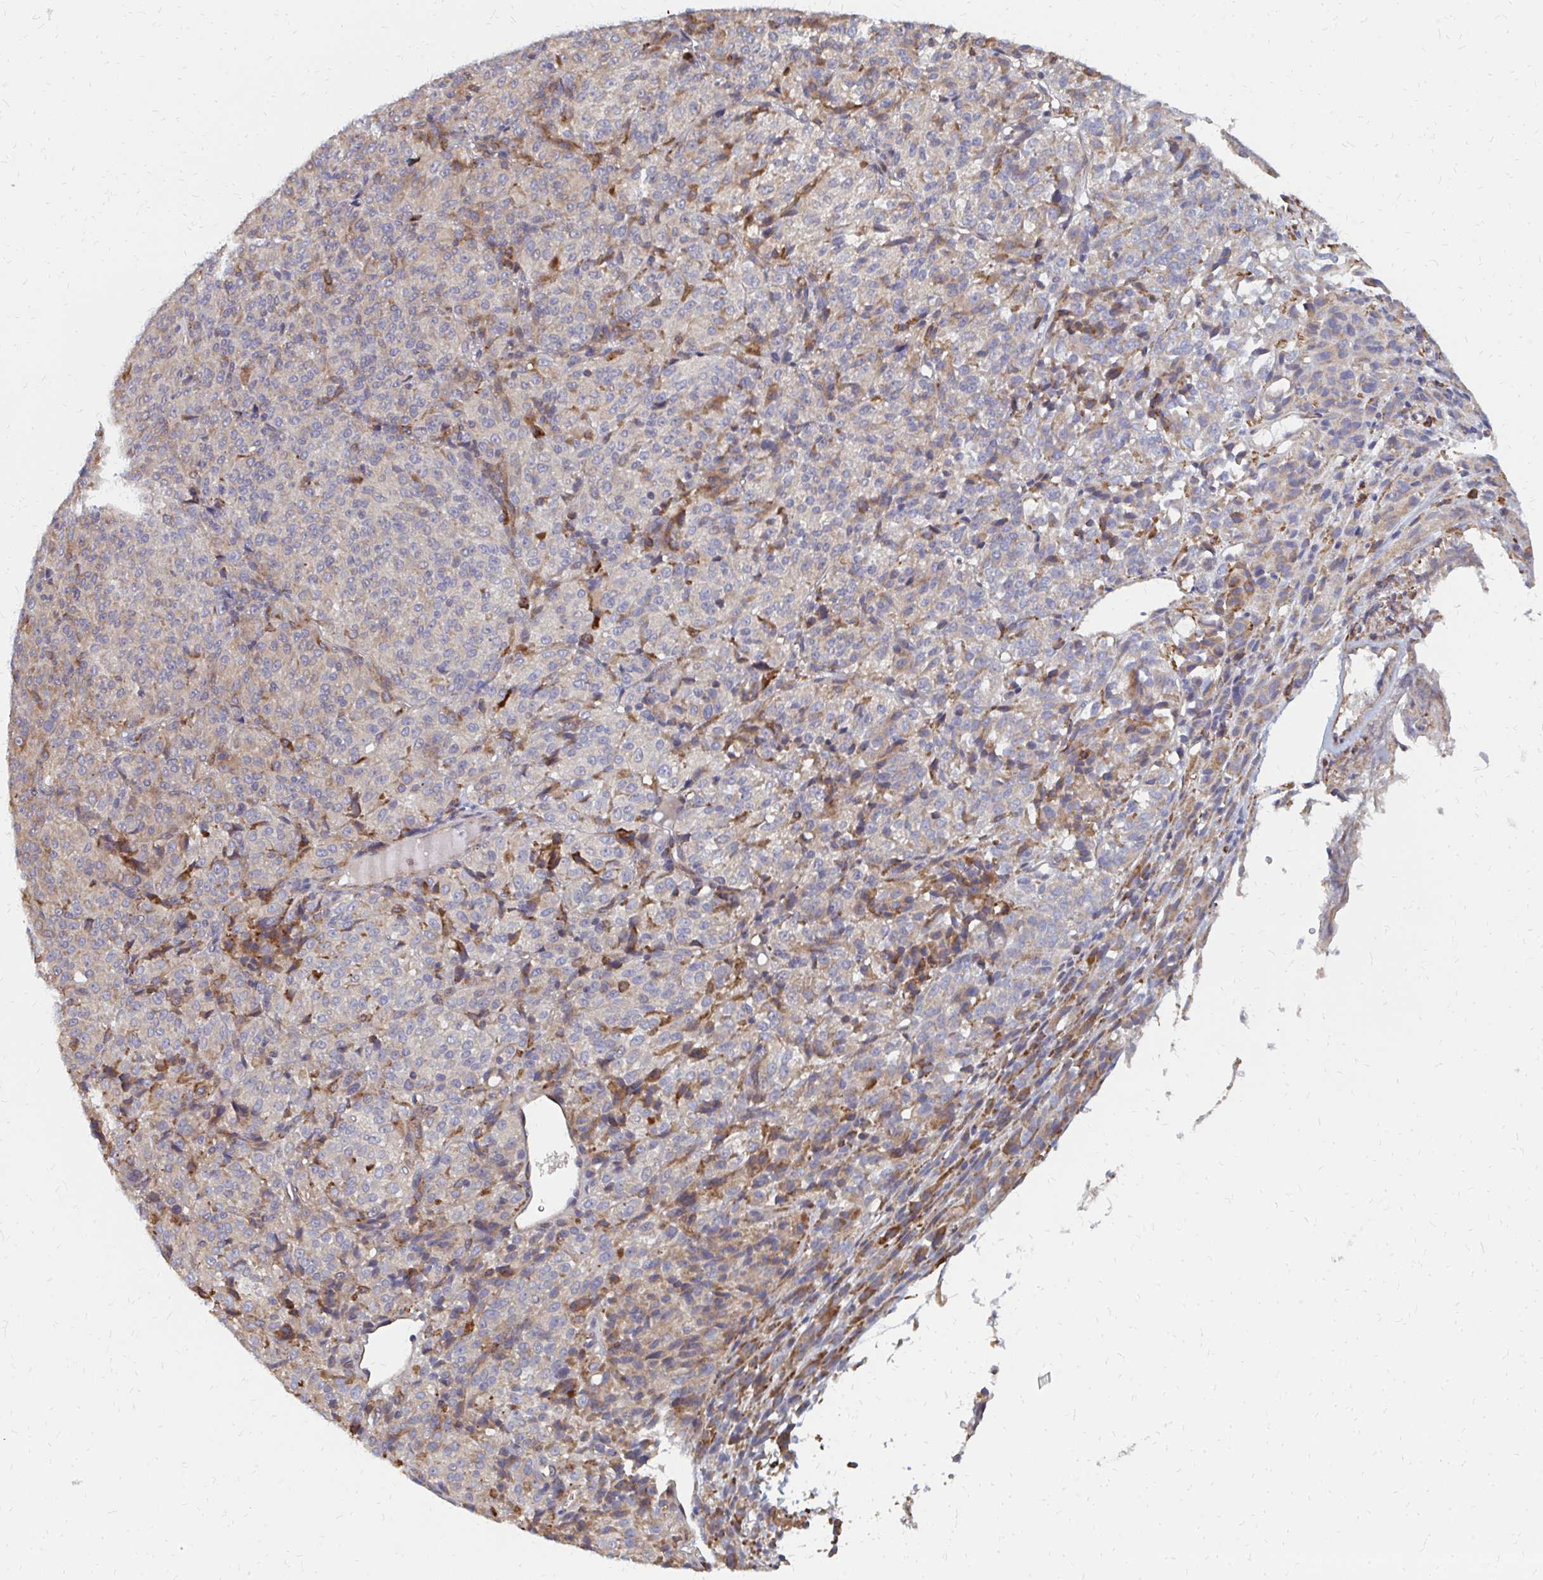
{"staining": {"intensity": "negative", "quantity": "none", "location": "none"}, "tissue": "melanoma", "cell_type": "Tumor cells", "image_type": "cancer", "snomed": [{"axis": "morphology", "description": "Malignant melanoma, Metastatic site"}, {"axis": "topography", "description": "Brain"}], "caption": "Protein analysis of melanoma exhibits no significant expression in tumor cells.", "gene": "PPP1R13L", "patient": {"sex": "female", "age": 56}}